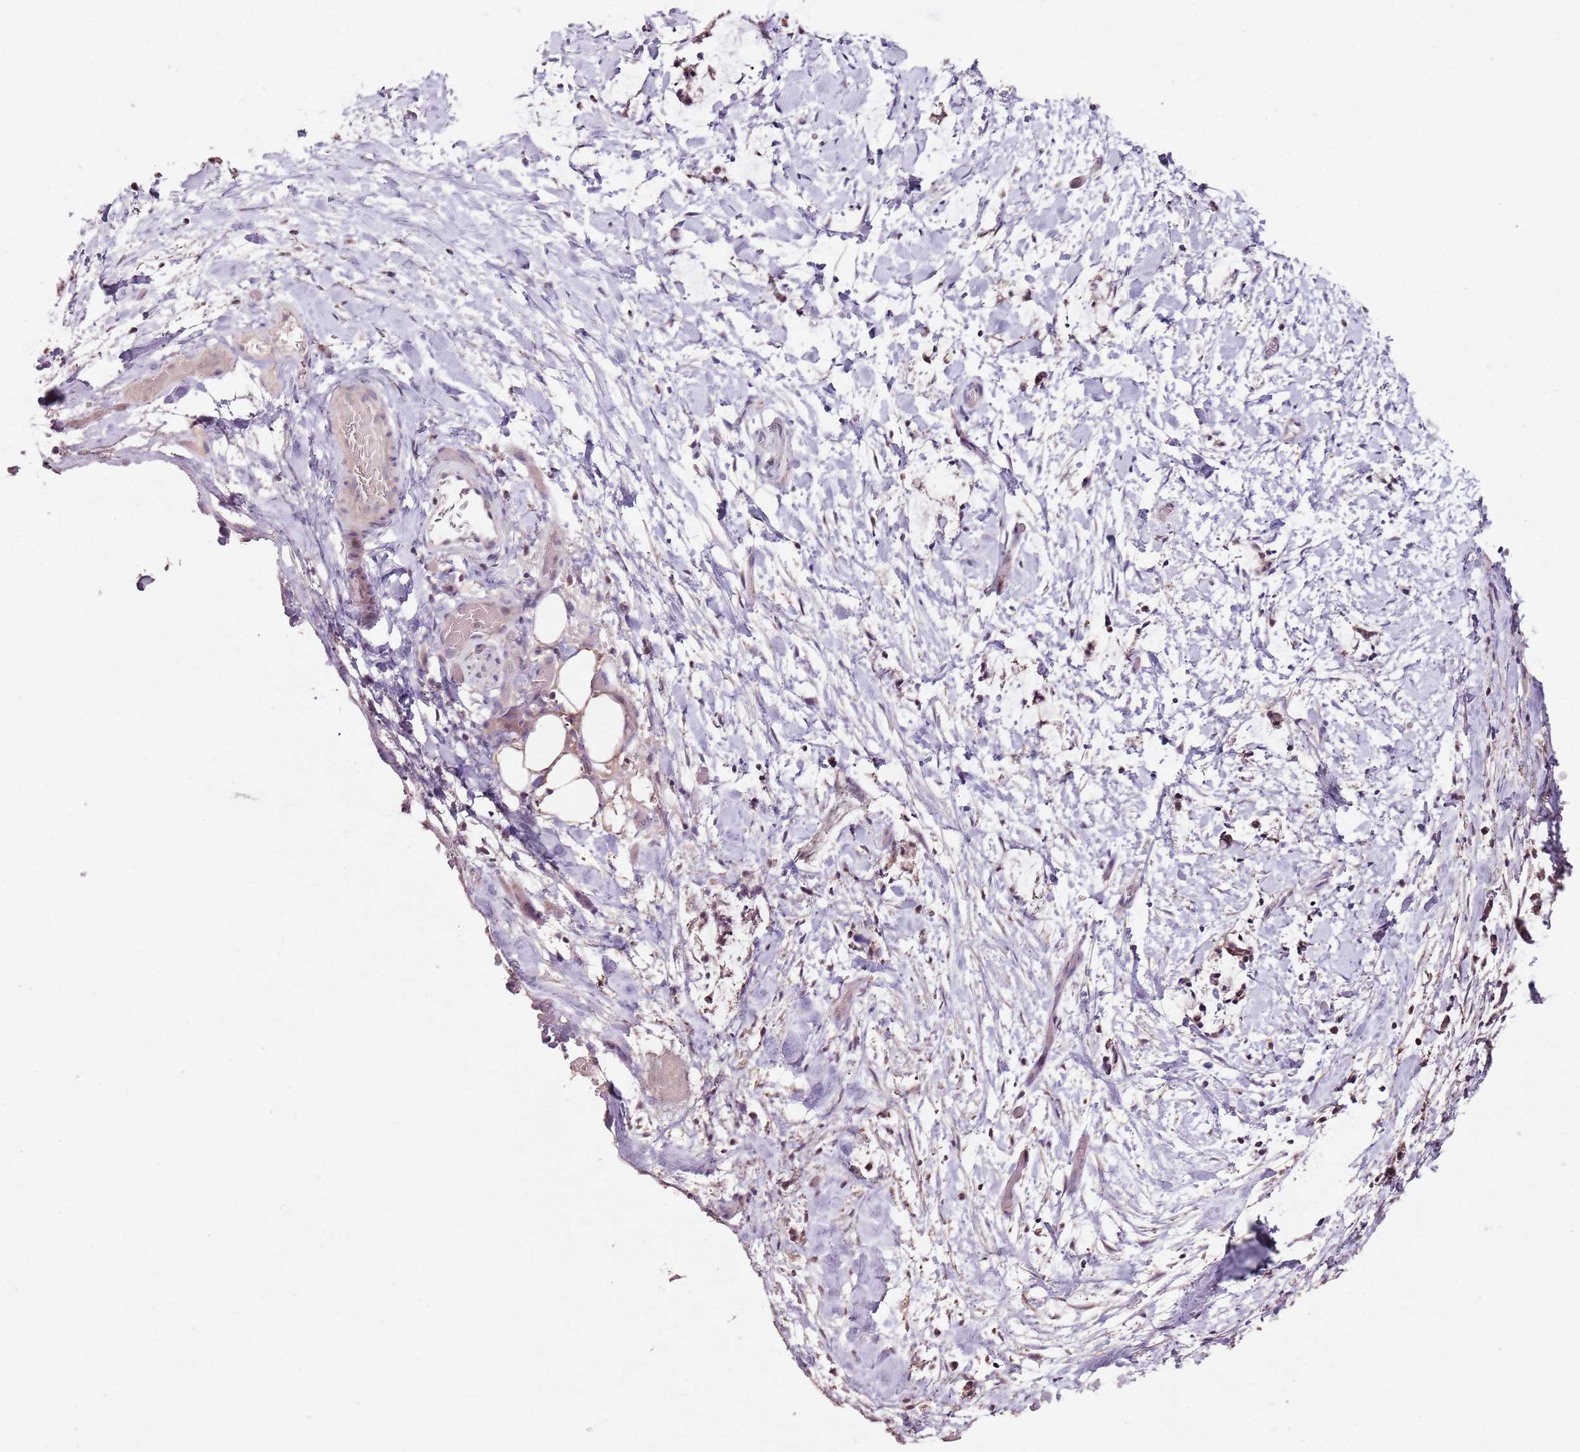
{"staining": {"intensity": "weak", "quantity": "25%-75%", "location": "cytoplasmic/membranous"}, "tissue": "smooth muscle", "cell_type": "Smooth muscle cells", "image_type": "normal", "snomed": [{"axis": "morphology", "description": "Normal tissue, NOS"}, {"axis": "morphology", "description": "Adenocarcinoma, NOS"}, {"axis": "topography", "description": "Colon"}, {"axis": "topography", "description": "Peripheral nerve tissue"}], "caption": "This photomicrograph shows IHC staining of benign human smooth muscle, with low weak cytoplasmic/membranous expression in about 25%-75% of smooth muscle cells.", "gene": "NRDE2", "patient": {"sex": "male", "age": 14}}